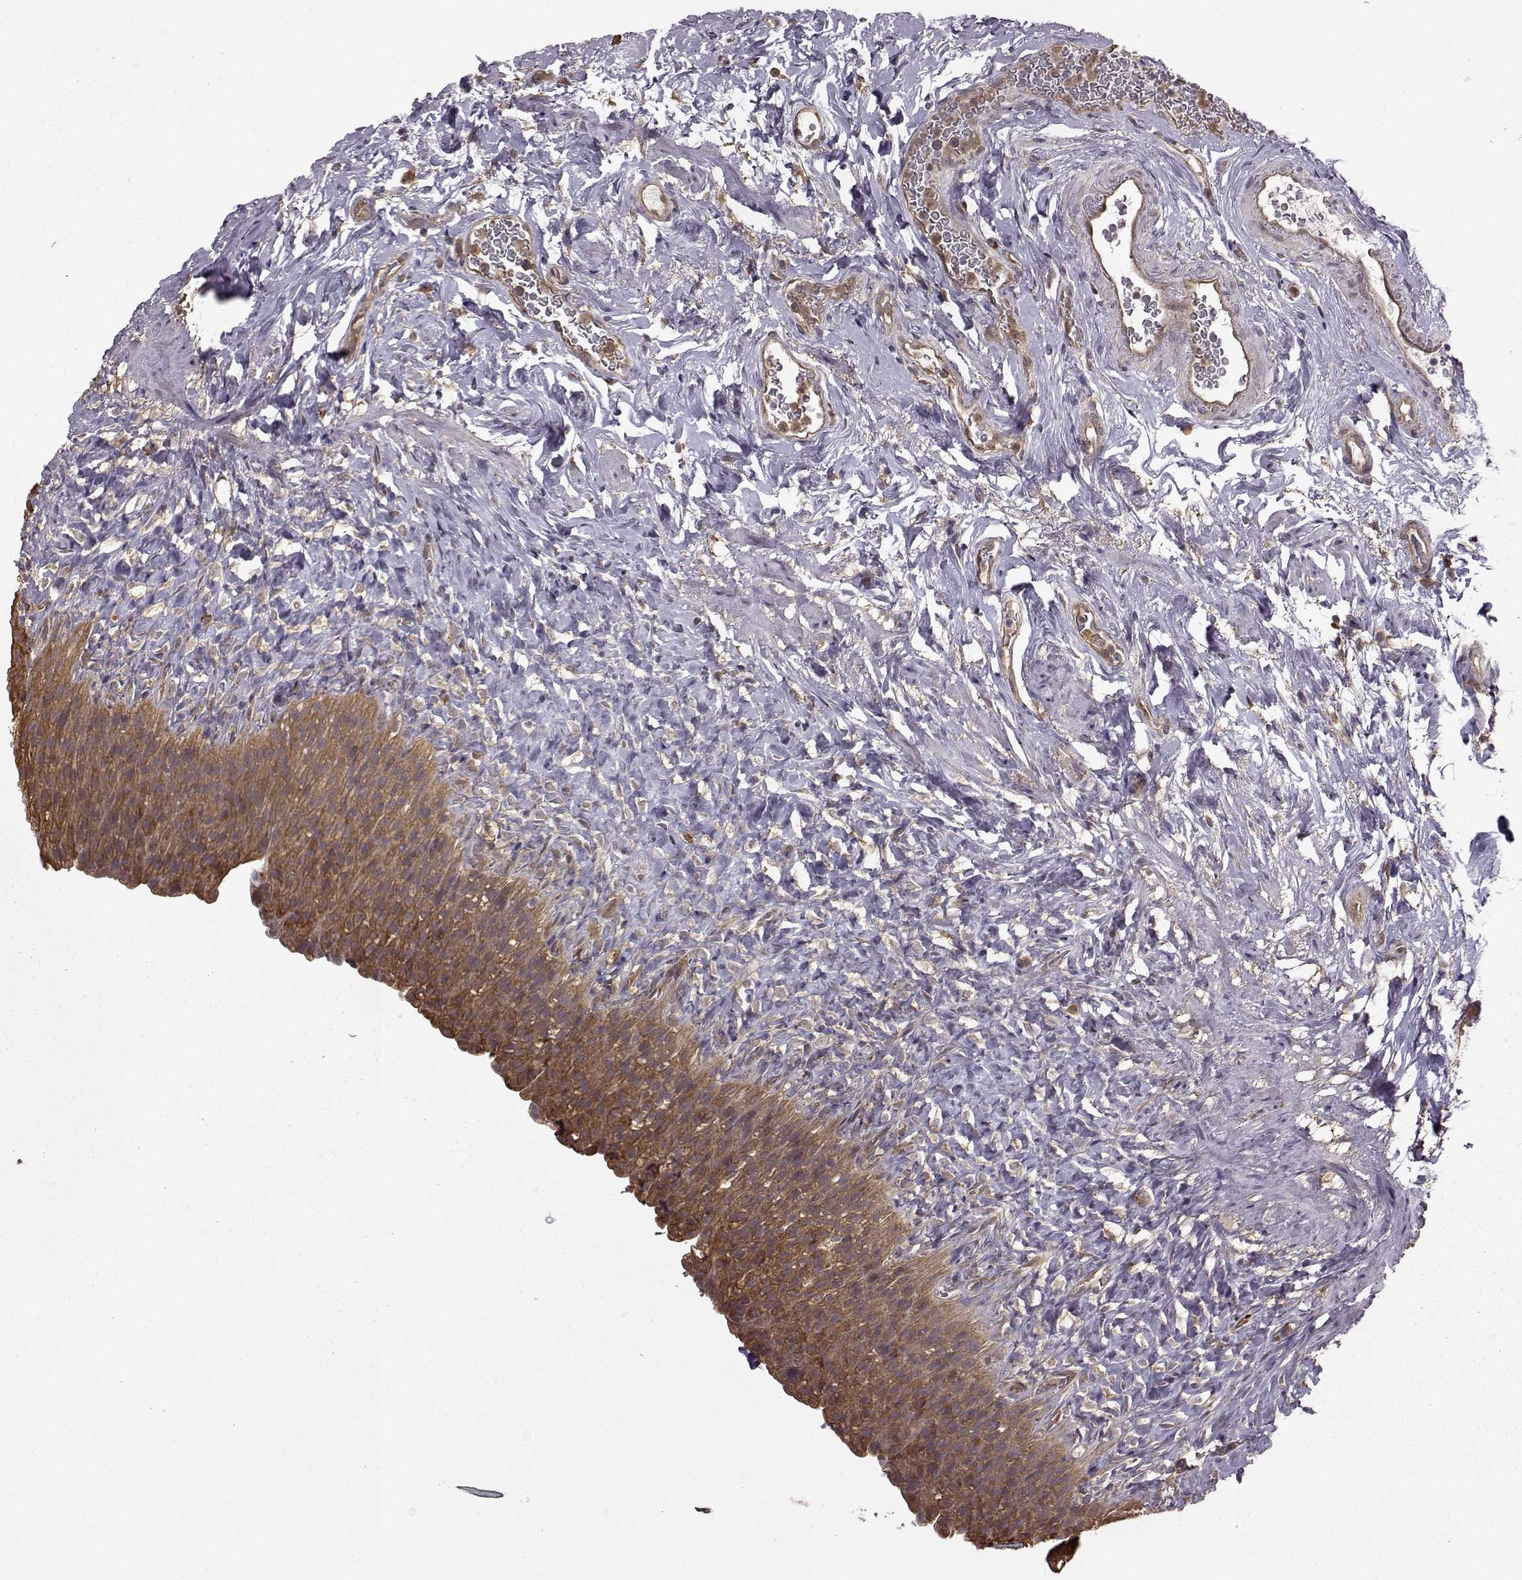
{"staining": {"intensity": "strong", "quantity": ">75%", "location": "cytoplasmic/membranous"}, "tissue": "urinary bladder", "cell_type": "Urothelial cells", "image_type": "normal", "snomed": [{"axis": "morphology", "description": "Normal tissue, NOS"}, {"axis": "topography", "description": "Urinary bladder"}], "caption": "High-power microscopy captured an immunohistochemistry micrograph of normal urinary bladder, revealing strong cytoplasmic/membranous staining in about >75% of urothelial cells. (DAB (3,3'-diaminobenzidine) IHC, brown staining for protein, blue staining for nuclei).", "gene": "NME1", "patient": {"sex": "male", "age": 76}}